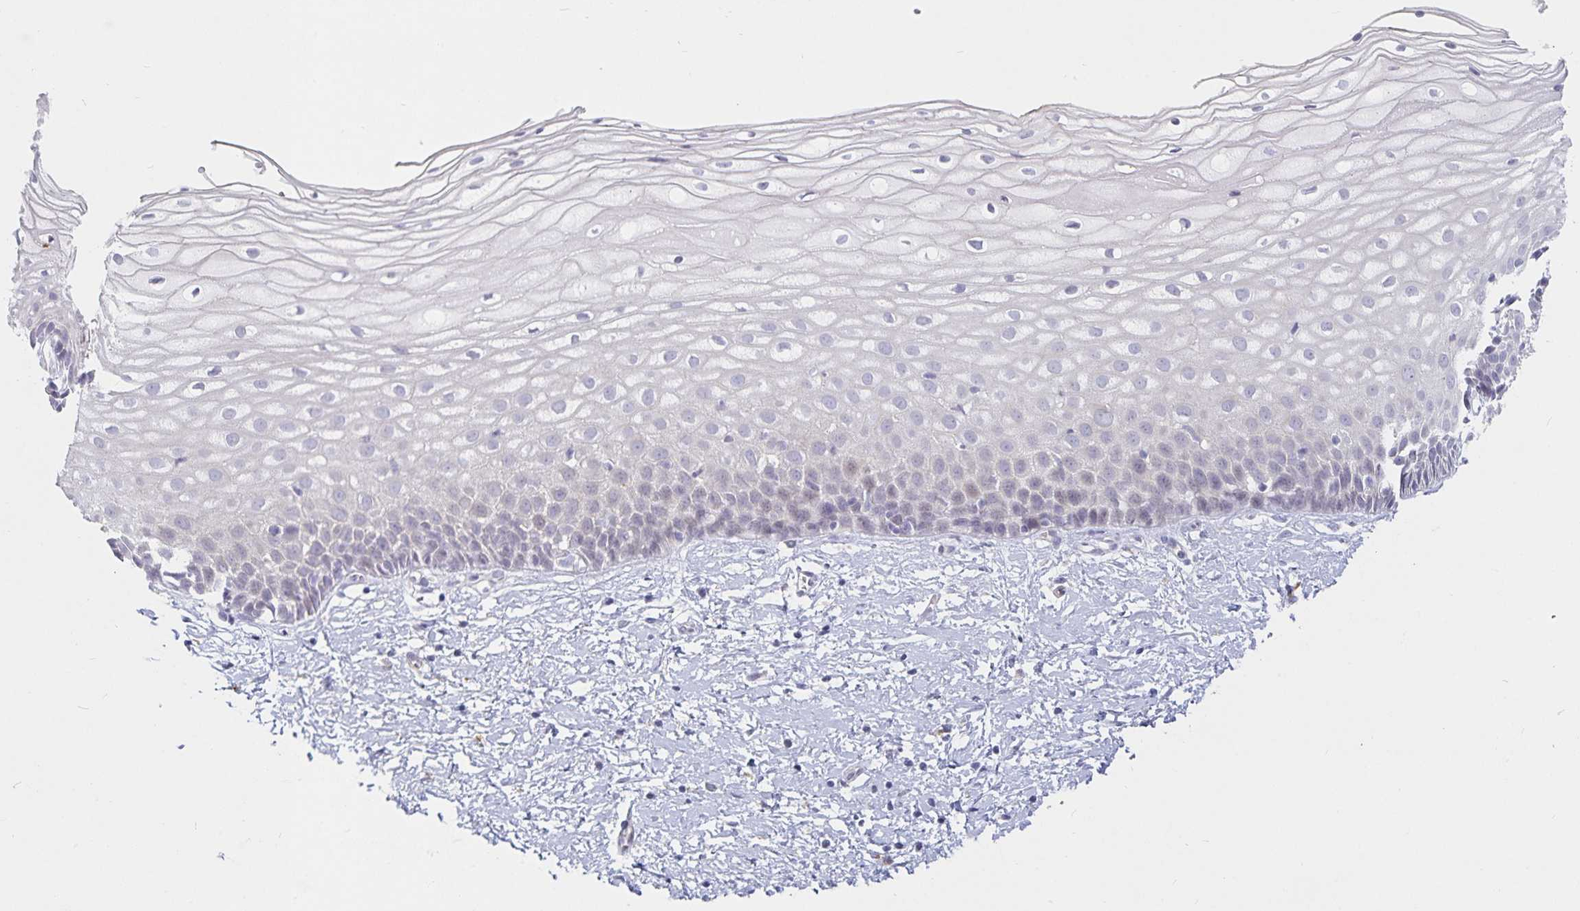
{"staining": {"intensity": "negative", "quantity": "none", "location": "none"}, "tissue": "cervix", "cell_type": "Glandular cells", "image_type": "normal", "snomed": [{"axis": "morphology", "description": "Normal tissue, NOS"}, {"axis": "topography", "description": "Cervix"}], "caption": "High power microscopy photomicrograph of an immunohistochemistry photomicrograph of benign cervix, revealing no significant positivity in glandular cells. (DAB (3,3'-diaminobenzidine) immunohistochemistry (IHC) with hematoxylin counter stain).", "gene": "S100G", "patient": {"sex": "female", "age": 36}}